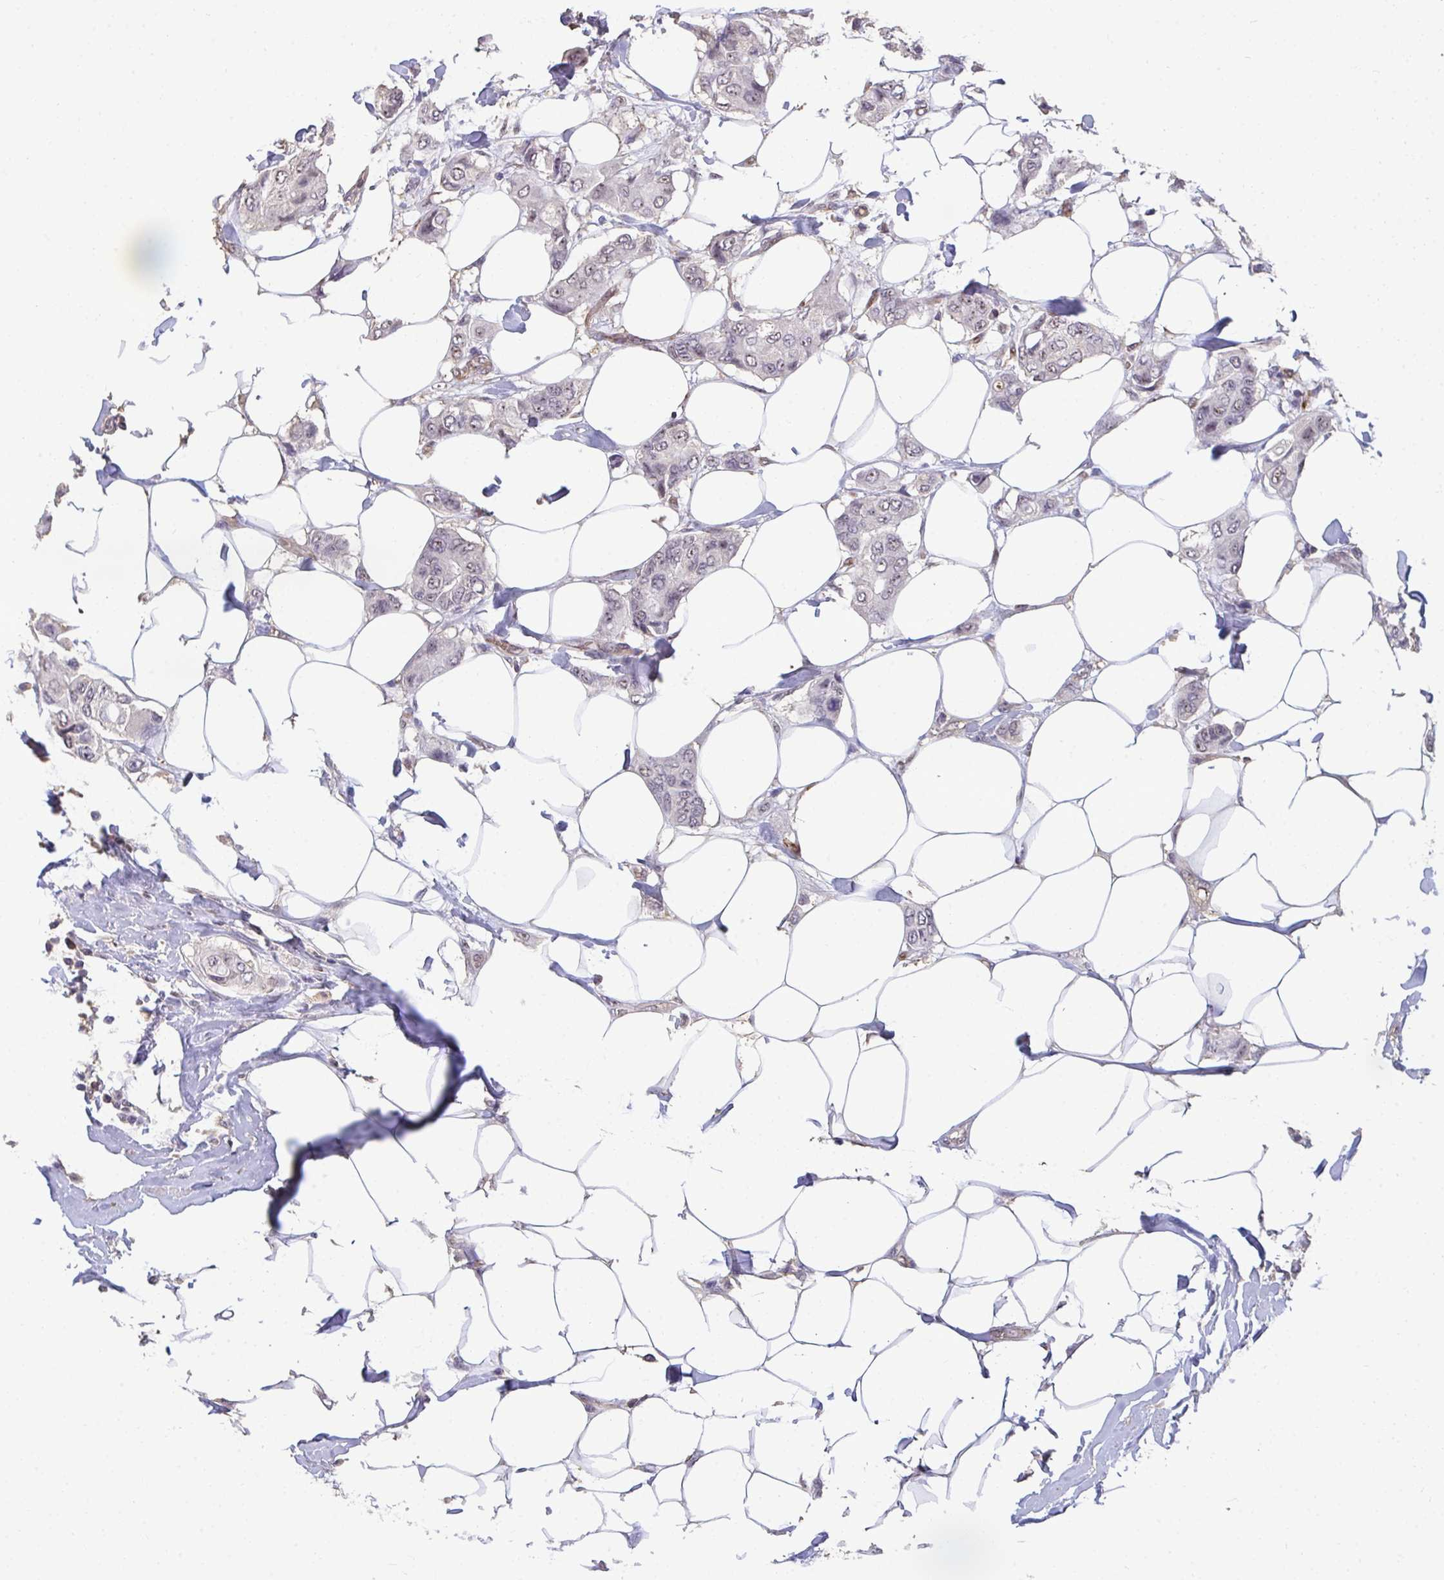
{"staining": {"intensity": "weak", "quantity": "<25%", "location": "nuclear"}, "tissue": "breast cancer", "cell_type": "Tumor cells", "image_type": "cancer", "snomed": [{"axis": "morphology", "description": "Lobular carcinoma"}, {"axis": "topography", "description": "Breast"}], "caption": "Human breast cancer stained for a protein using IHC displays no expression in tumor cells.", "gene": "SENP3", "patient": {"sex": "female", "age": 51}}